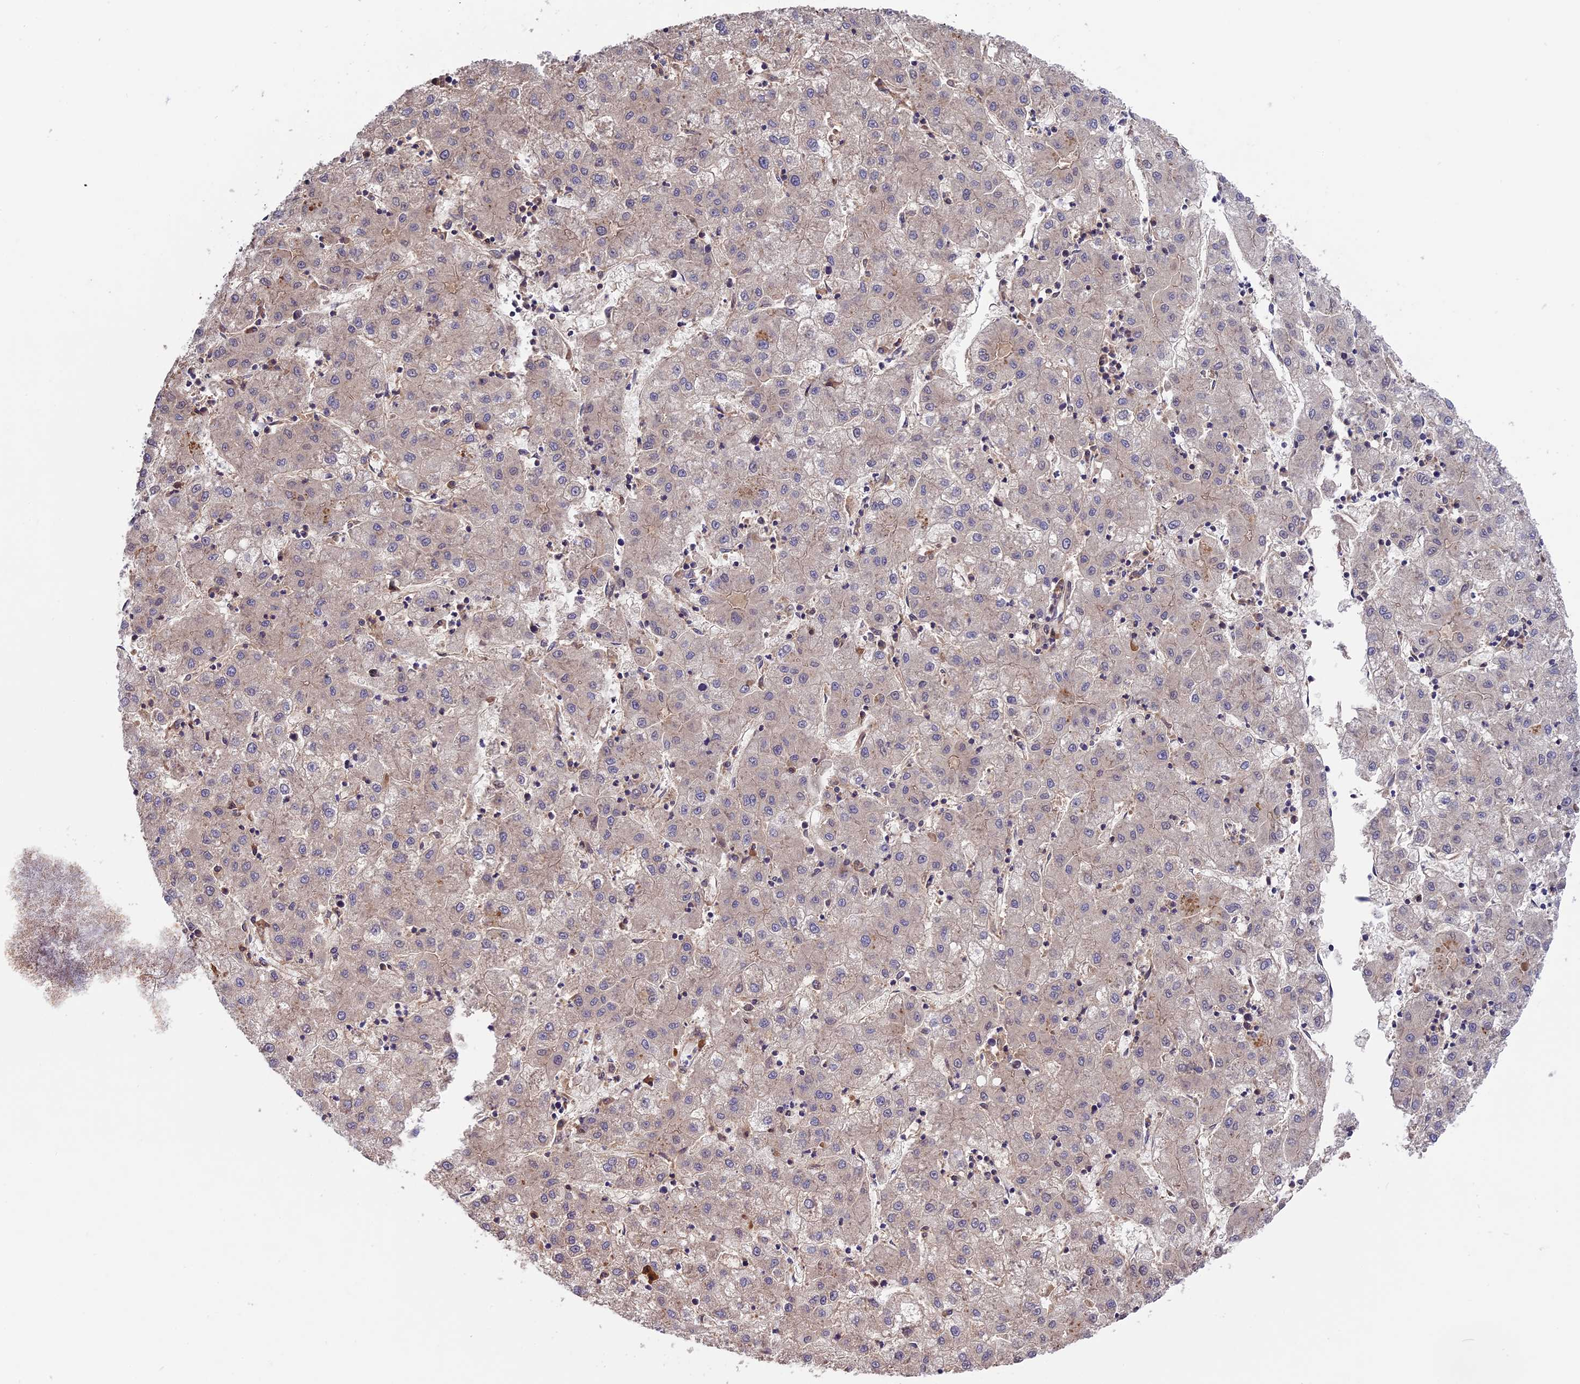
{"staining": {"intensity": "negative", "quantity": "none", "location": "none"}, "tissue": "liver cancer", "cell_type": "Tumor cells", "image_type": "cancer", "snomed": [{"axis": "morphology", "description": "Carcinoma, Hepatocellular, NOS"}, {"axis": "topography", "description": "Liver"}], "caption": "Immunohistochemistry photomicrograph of liver cancer (hepatocellular carcinoma) stained for a protein (brown), which reveals no positivity in tumor cells.", "gene": "SETD6", "patient": {"sex": "male", "age": 72}}